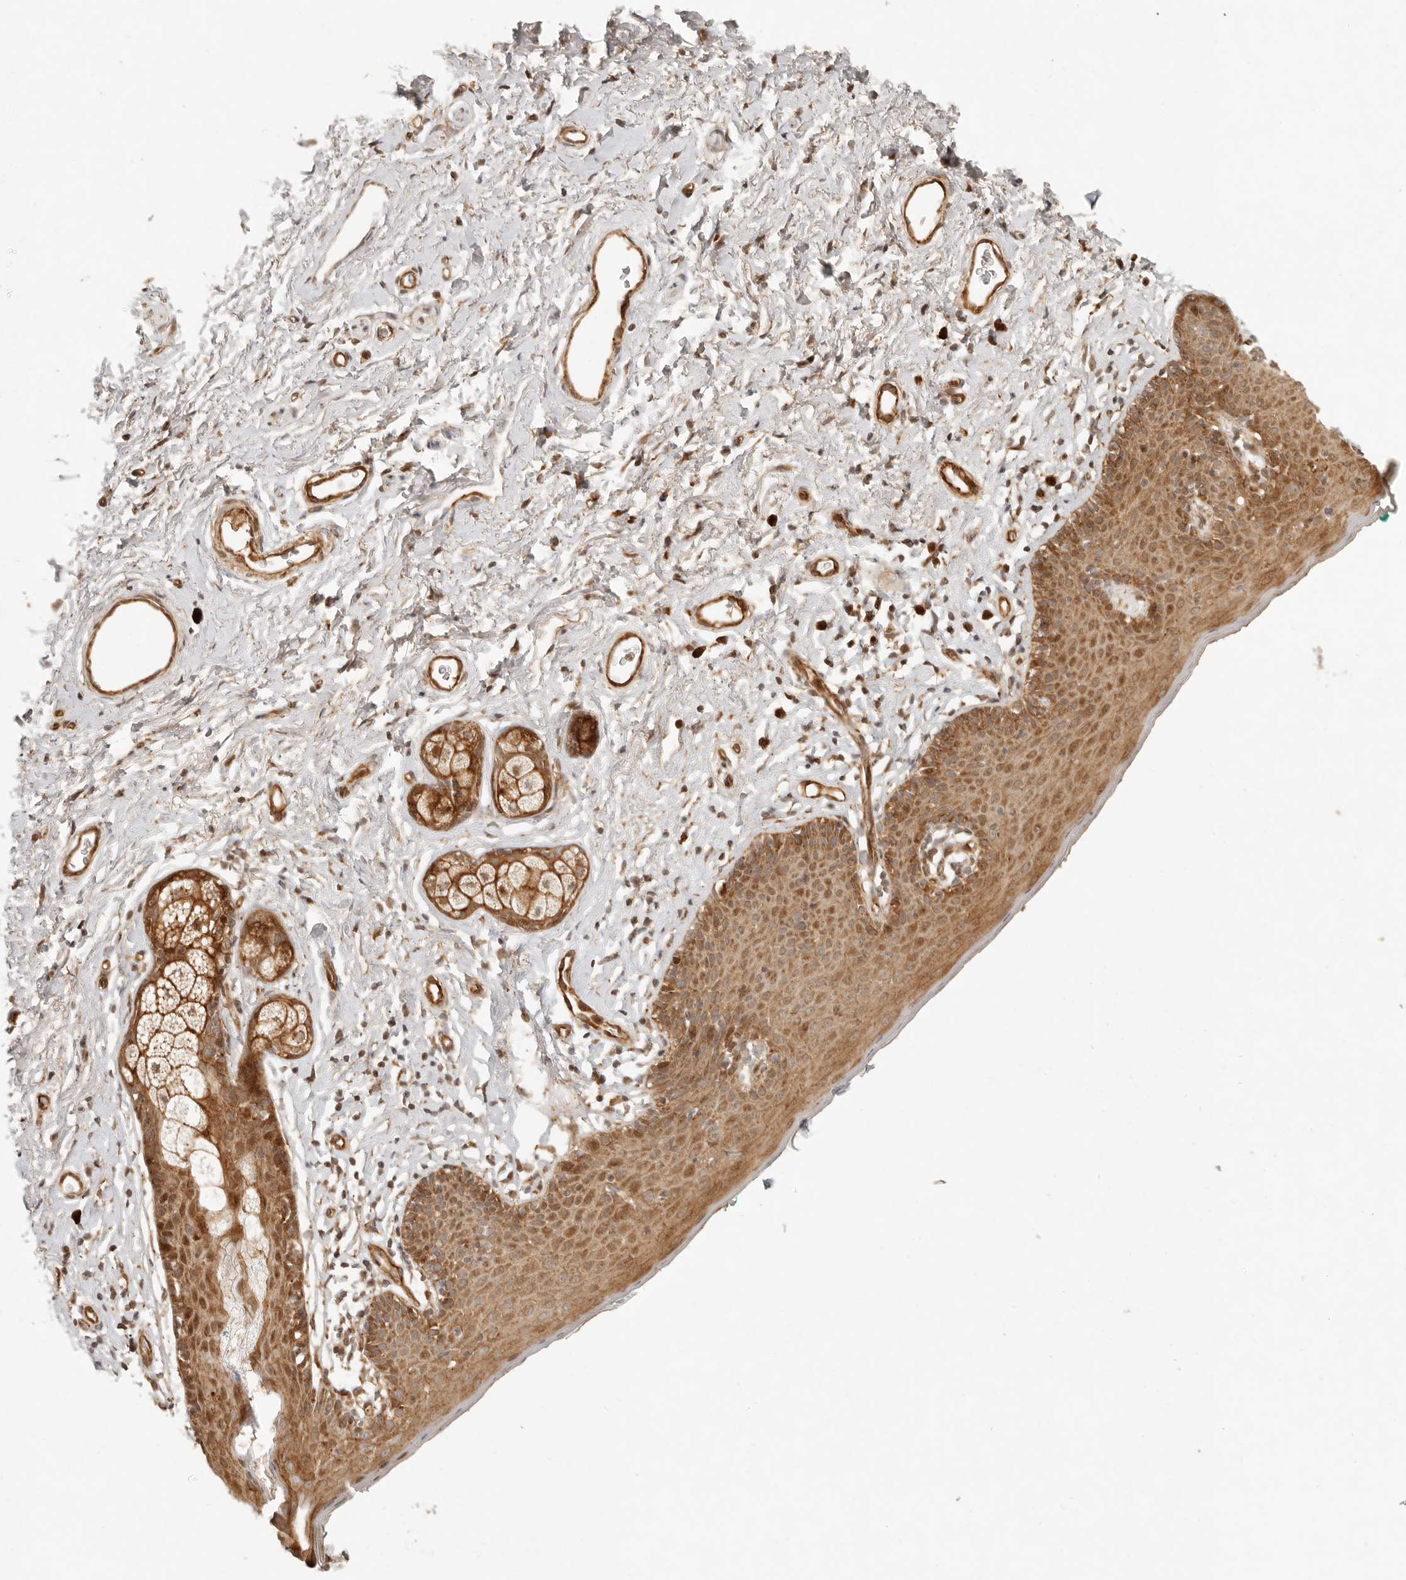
{"staining": {"intensity": "moderate", "quantity": ">75%", "location": "cytoplasmic/membranous,nuclear"}, "tissue": "skin", "cell_type": "Epidermal cells", "image_type": "normal", "snomed": [{"axis": "morphology", "description": "Normal tissue, NOS"}, {"axis": "topography", "description": "Vulva"}], "caption": "DAB (3,3'-diaminobenzidine) immunohistochemical staining of unremarkable human skin shows moderate cytoplasmic/membranous,nuclear protein expression in approximately >75% of epidermal cells.", "gene": "KLHL38", "patient": {"sex": "female", "age": 66}}